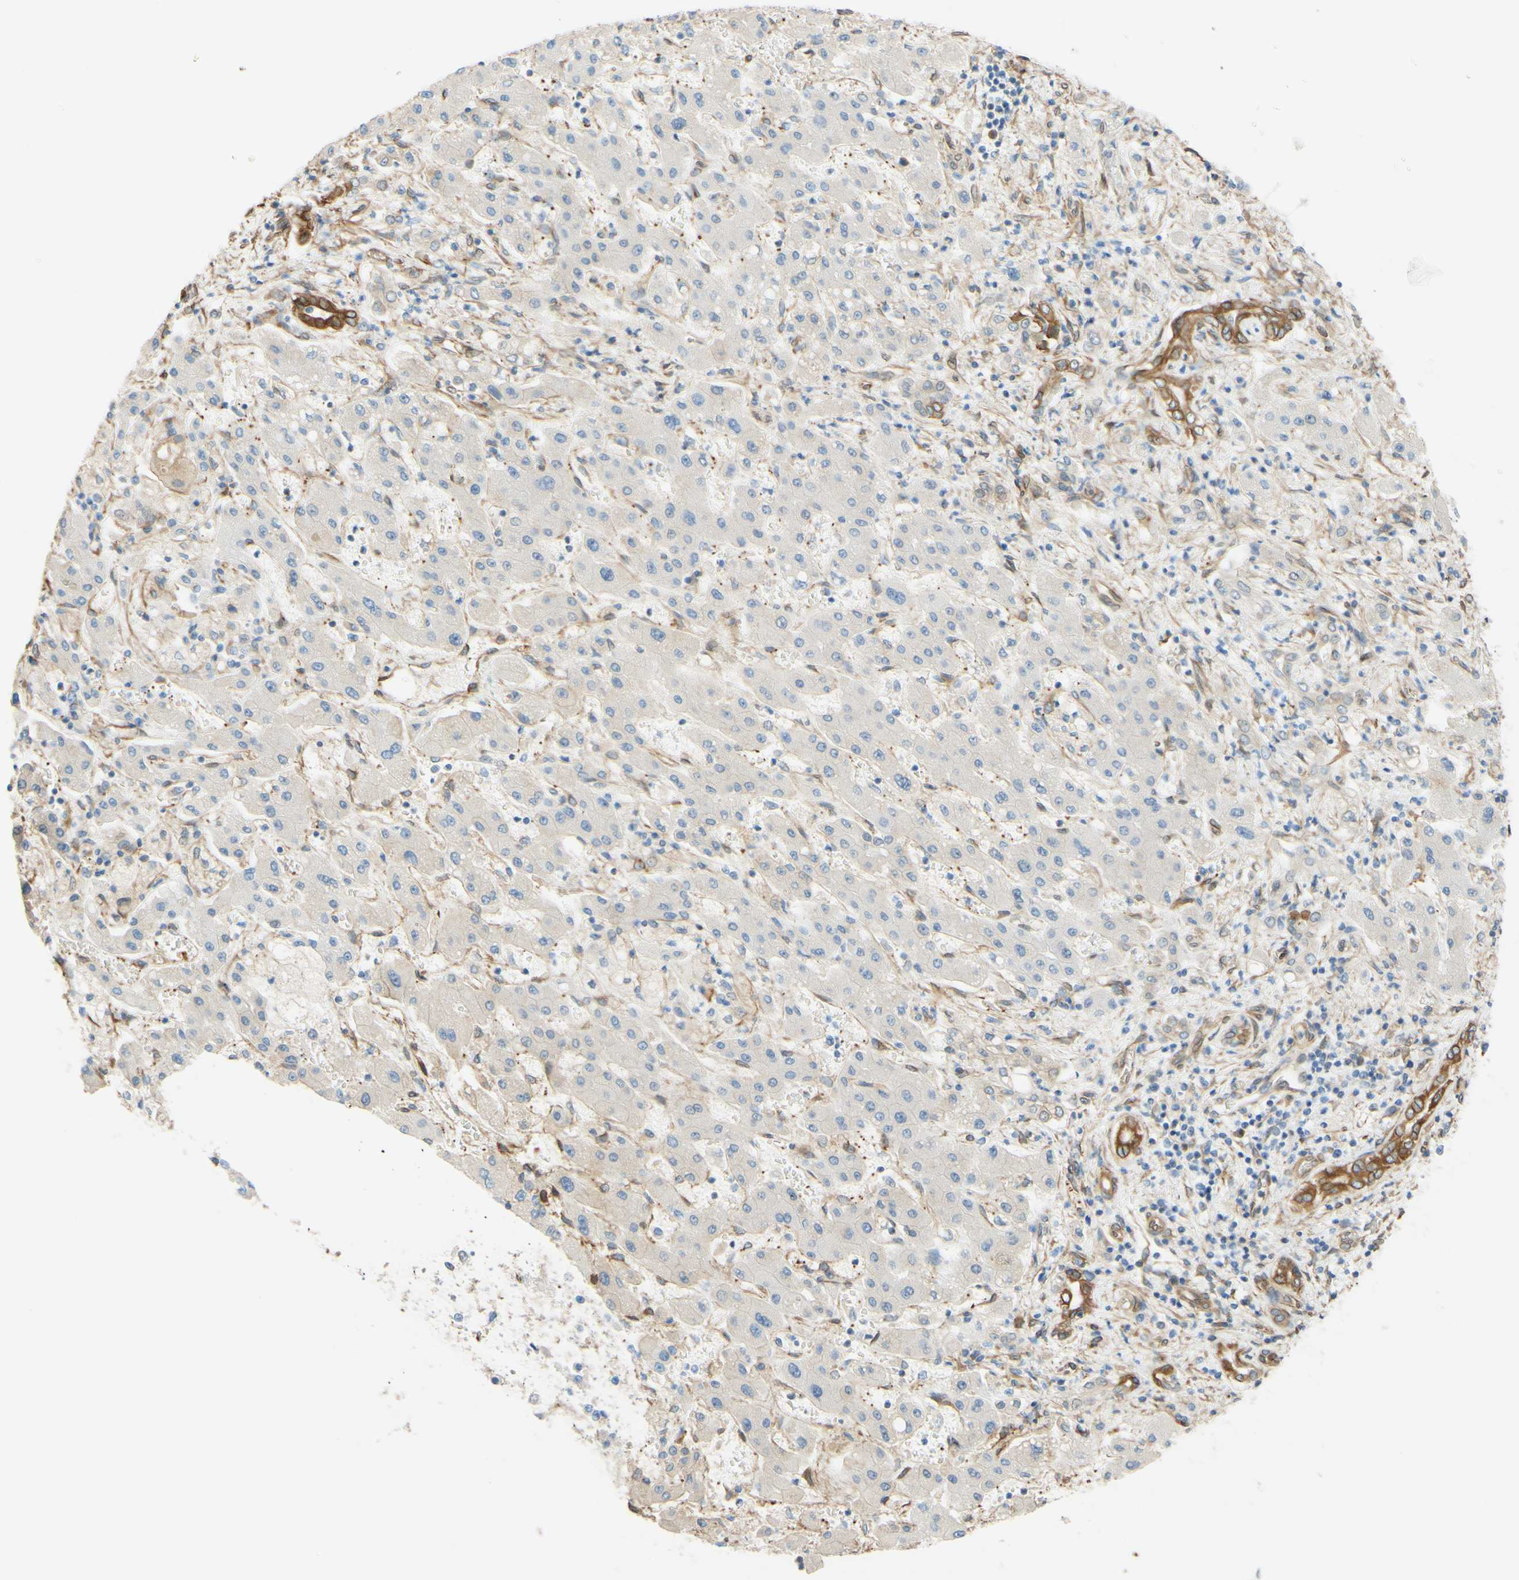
{"staining": {"intensity": "negative", "quantity": "none", "location": "none"}, "tissue": "liver cancer", "cell_type": "Tumor cells", "image_type": "cancer", "snomed": [{"axis": "morphology", "description": "Cholangiocarcinoma"}, {"axis": "topography", "description": "Liver"}], "caption": "Tumor cells are negative for brown protein staining in liver cholangiocarcinoma.", "gene": "ENDOD1", "patient": {"sex": "male", "age": 50}}